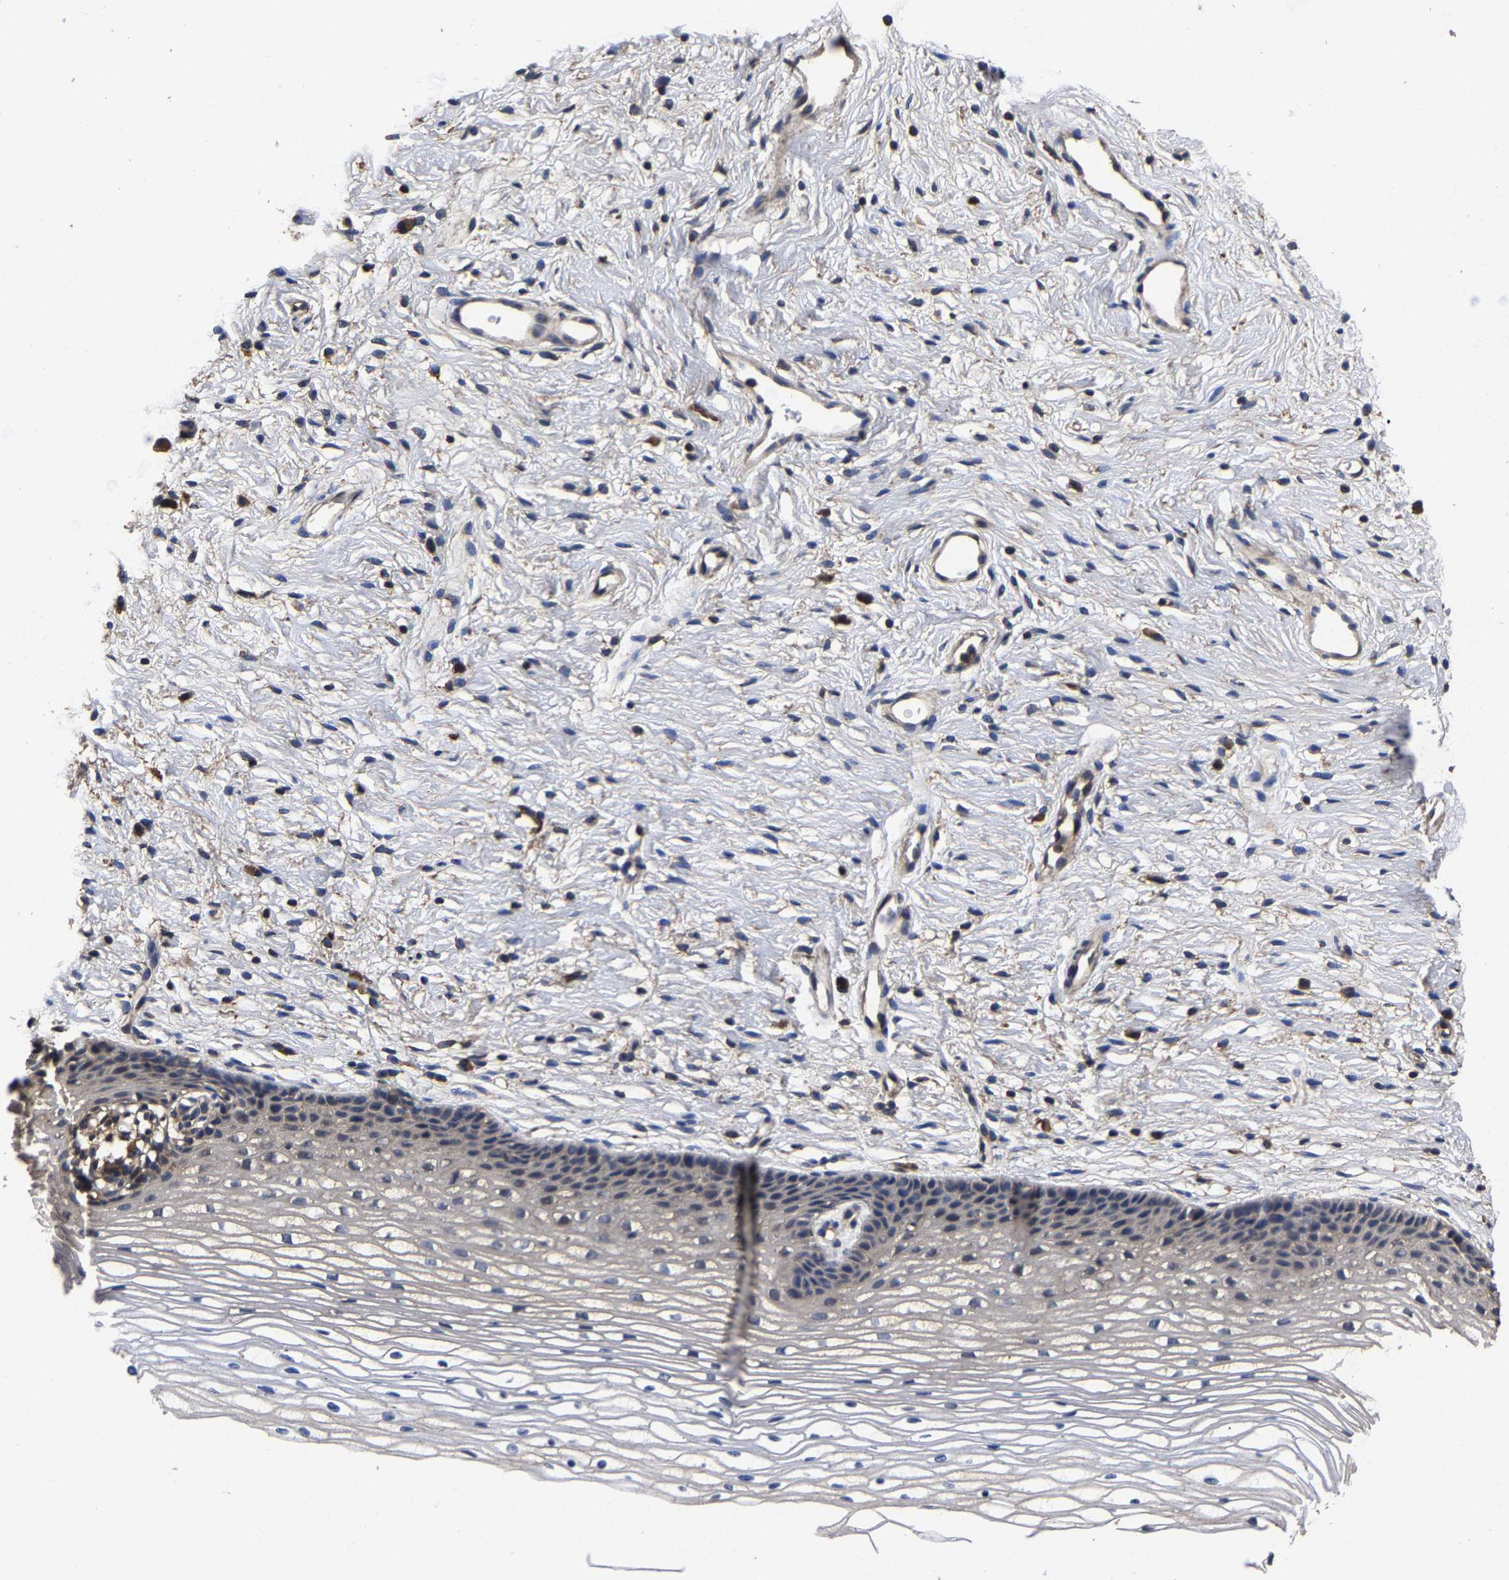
{"staining": {"intensity": "weak", "quantity": "25%-75%", "location": "cytoplasmic/membranous"}, "tissue": "cervix", "cell_type": "Glandular cells", "image_type": "normal", "snomed": [{"axis": "morphology", "description": "Normal tissue, NOS"}, {"axis": "topography", "description": "Cervix"}], "caption": "IHC of unremarkable human cervix shows low levels of weak cytoplasmic/membranous expression in approximately 25%-75% of glandular cells. The protein is shown in brown color, while the nuclei are stained blue.", "gene": "ITCH", "patient": {"sex": "female", "age": 77}}